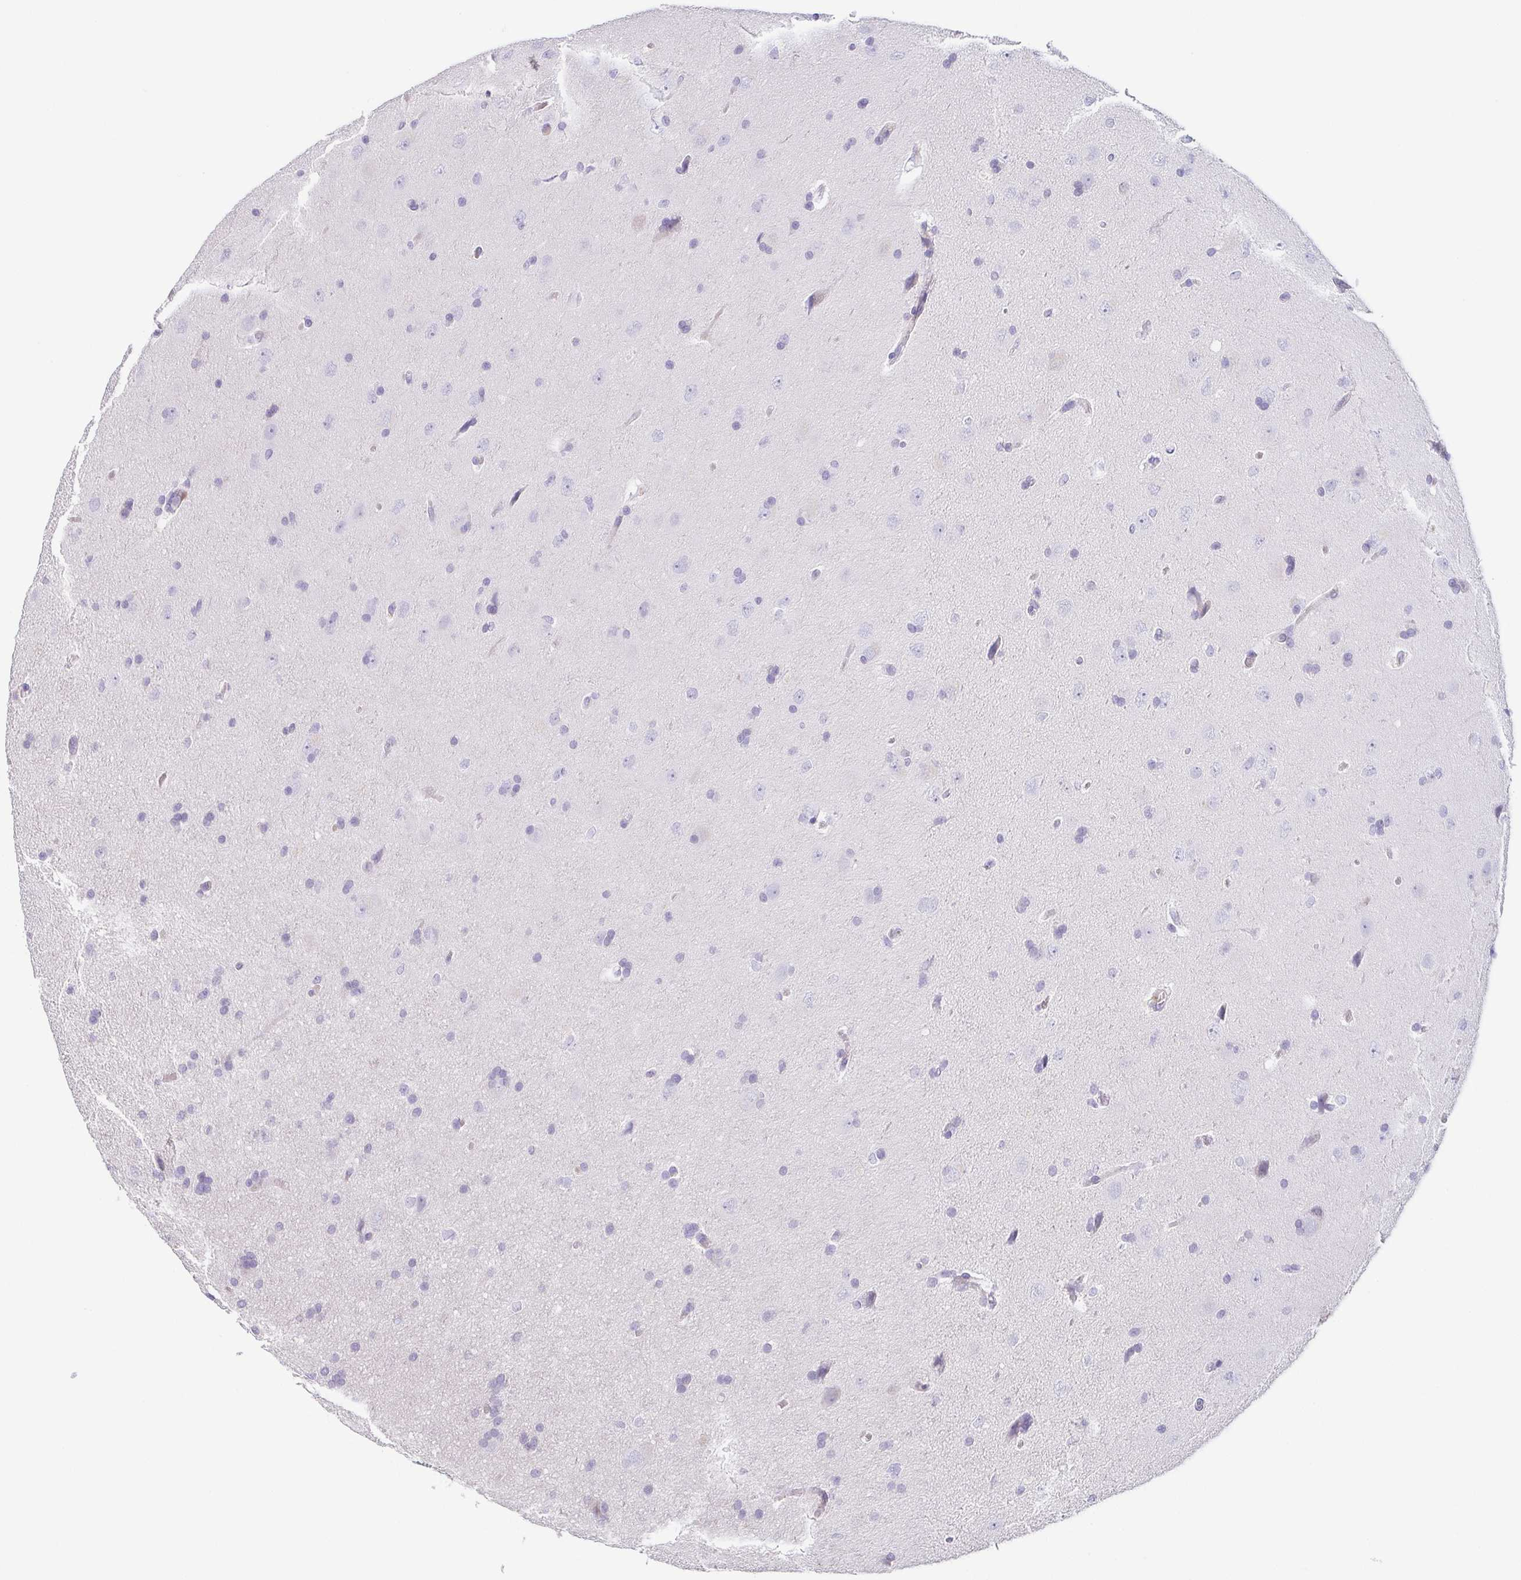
{"staining": {"intensity": "negative", "quantity": "none", "location": "none"}, "tissue": "glioma", "cell_type": "Tumor cells", "image_type": "cancer", "snomed": [{"axis": "morphology", "description": "Glioma, malignant, Low grade"}, {"axis": "topography", "description": "Brain"}], "caption": "There is no significant expression in tumor cells of low-grade glioma (malignant). The staining was performed using DAB (3,3'-diaminobenzidine) to visualize the protein expression in brown, while the nuclei were stained in blue with hematoxylin (Magnification: 20x).", "gene": "COL17A1", "patient": {"sex": "female", "age": 54}}